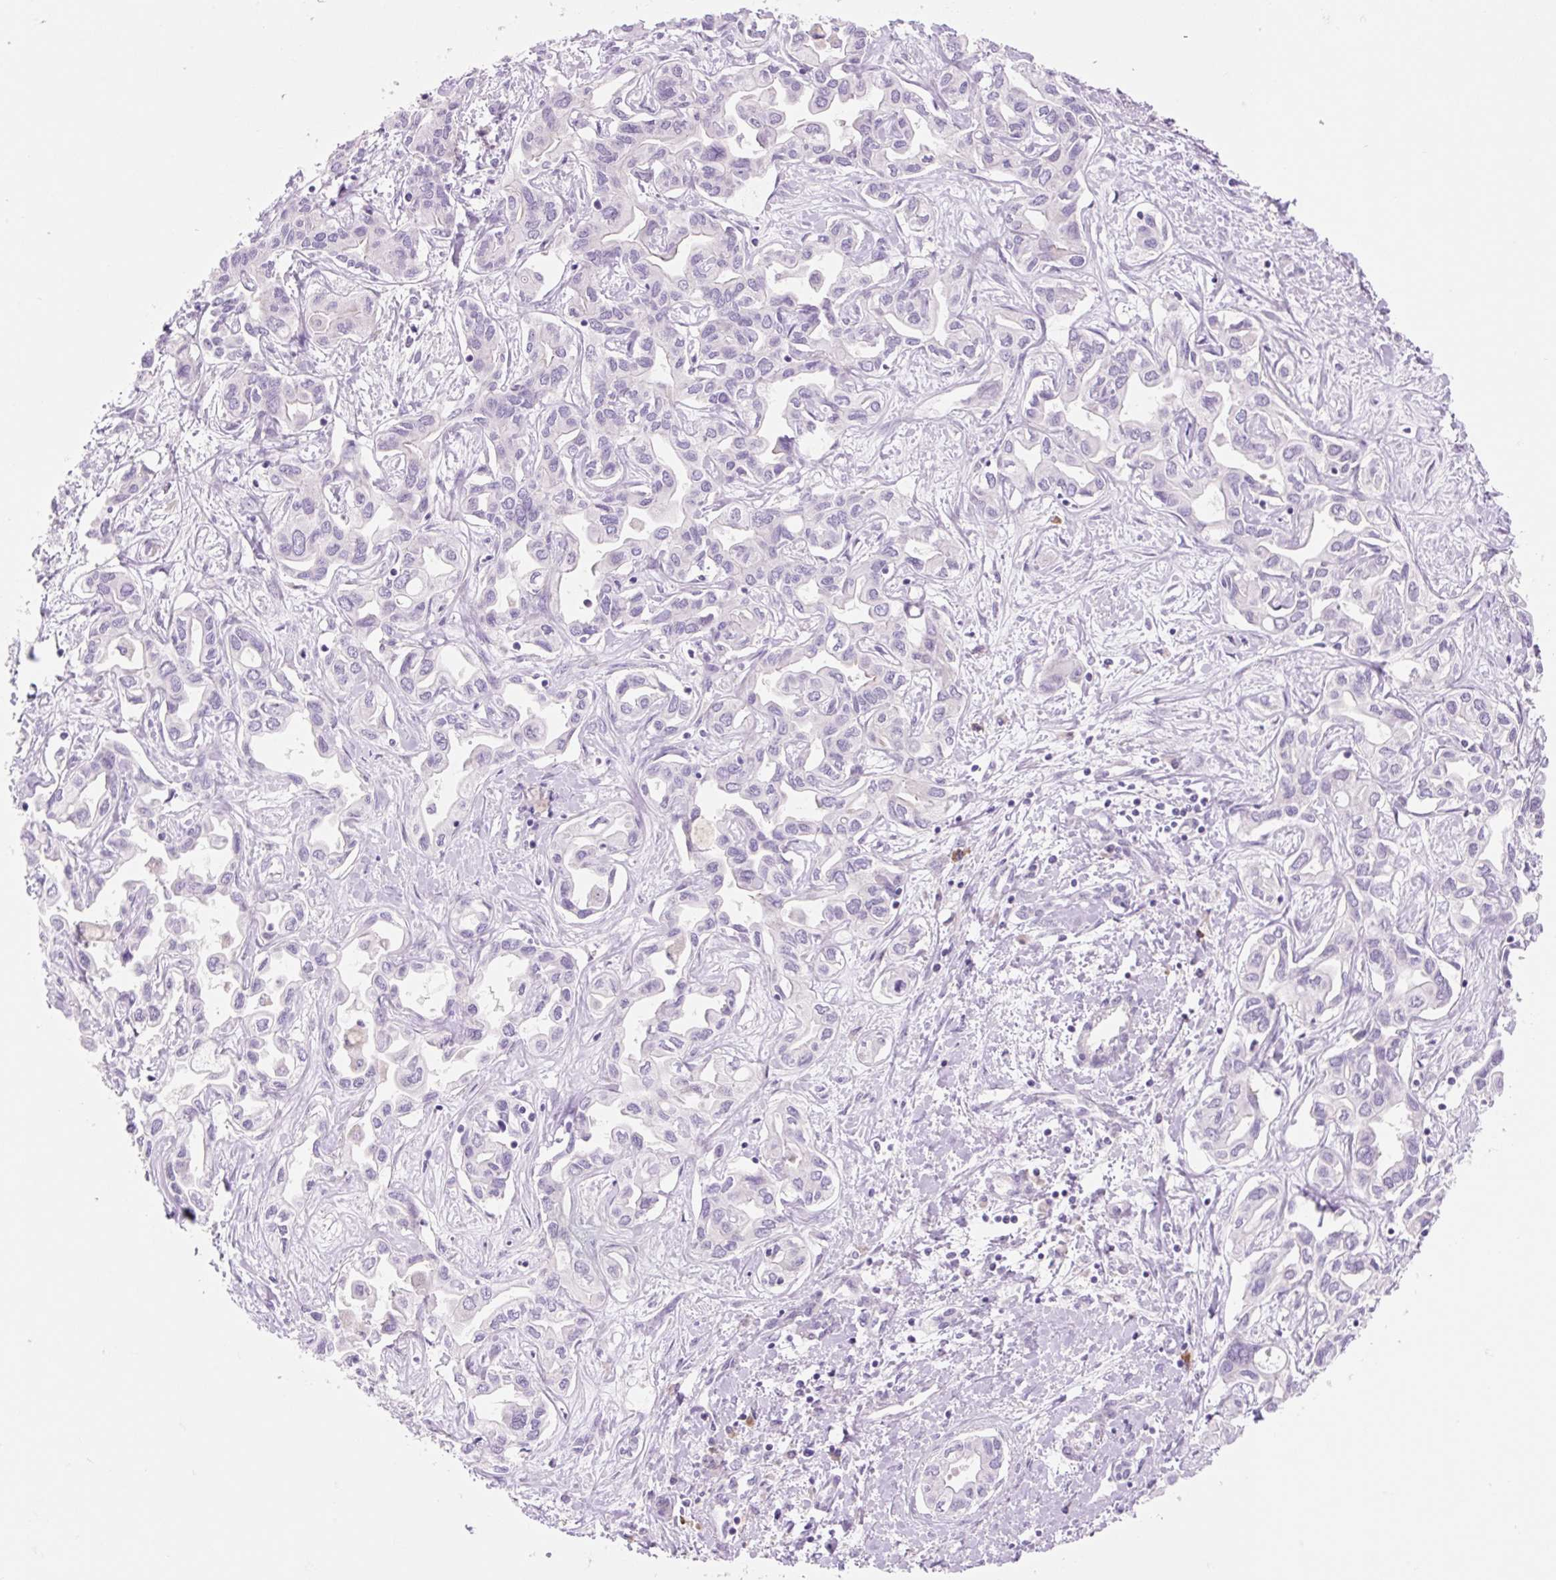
{"staining": {"intensity": "negative", "quantity": "none", "location": "none"}, "tissue": "liver cancer", "cell_type": "Tumor cells", "image_type": "cancer", "snomed": [{"axis": "morphology", "description": "Cholangiocarcinoma"}, {"axis": "topography", "description": "Liver"}], "caption": "Tumor cells are negative for brown protein staining in liver cholangiocarcinoma. (DAB (3,3'-diaminobenzidine) IHC visualized using brightfield microscopy, high magnification).", "gene": "CELF6", "patient": {"sex": "female", "age": 64}}